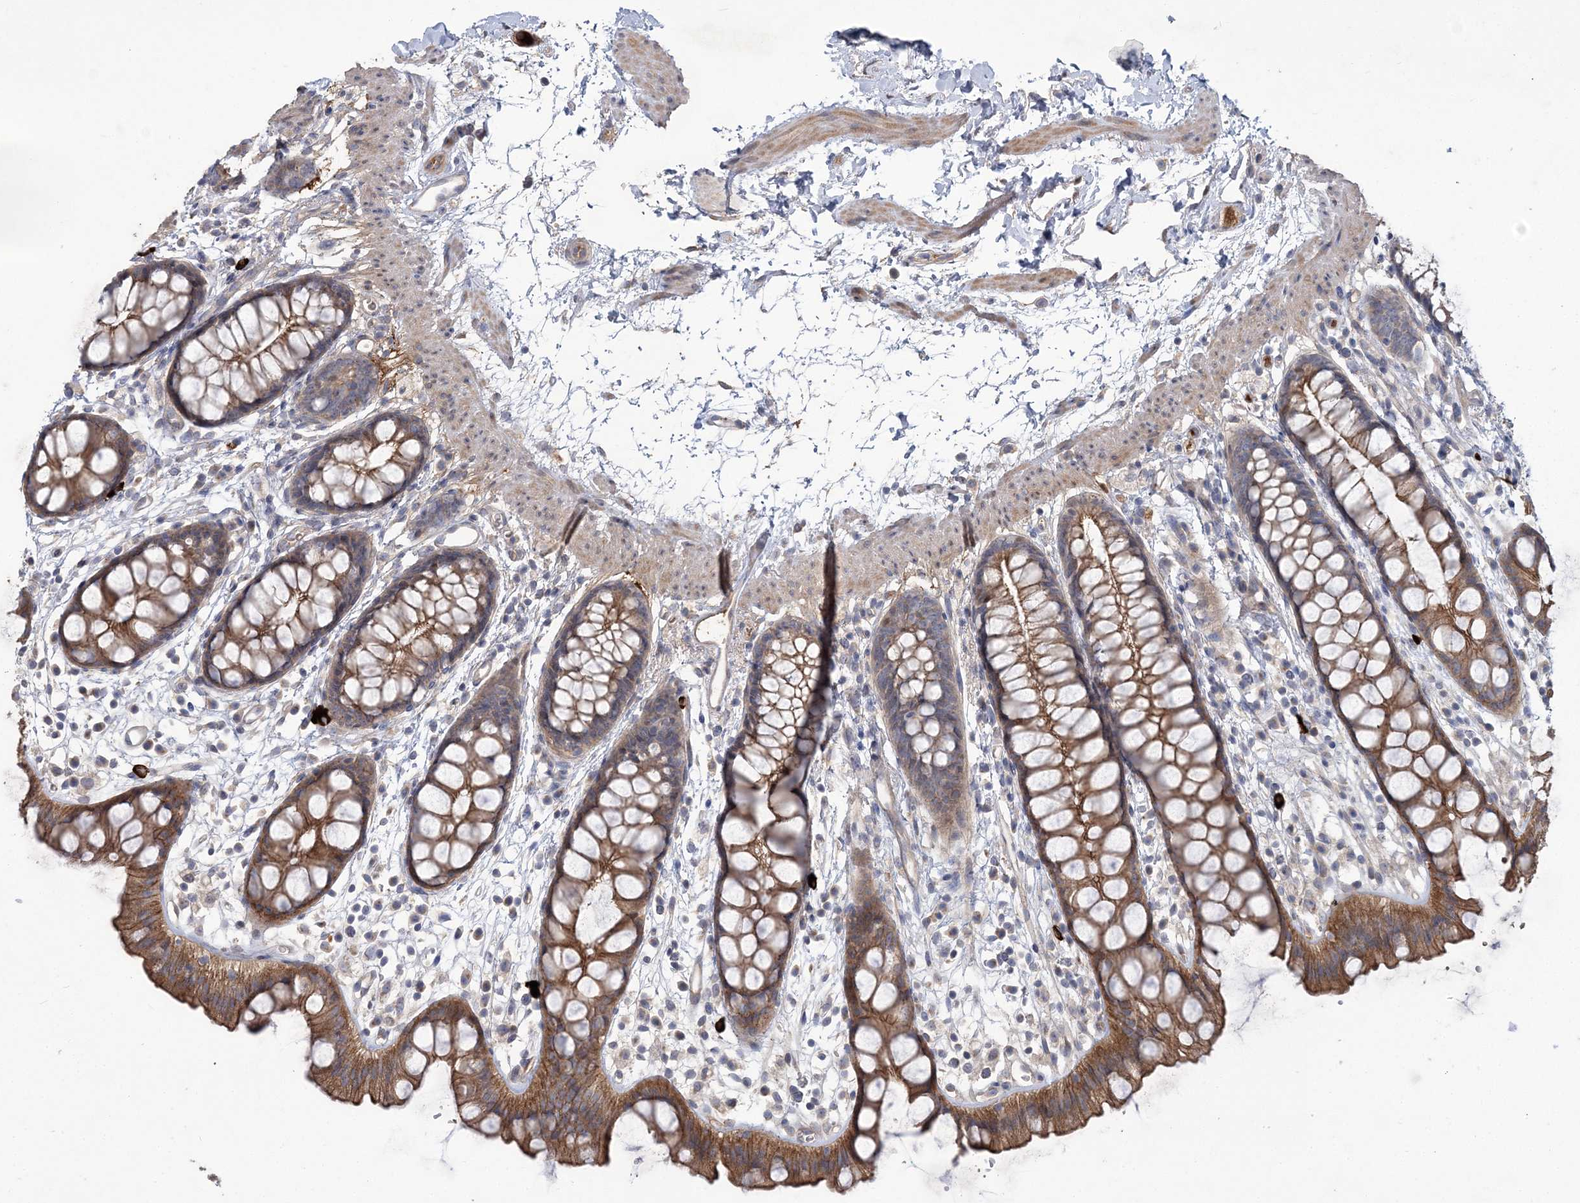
{"staining": {"intensity": "moderate", "quantity": ">75%", "location": "cytoplasmic/membranous"}, "tissue": "rectum", "cell_type": "Glandular cells", "image_type": "normal", "snomed": [{"axis": "morphology", "description": "Normal tissue, NOS"}, {"axis": "topography", "description": "Rectum"}], "caption": "Protein expression analysis of unremarkable human rectum reveals moderate cytoplasmic/membranous staining in about >75% of glandular cells.", "gene": "WBP1L", "patient": {"sex": "female", "age": 65}}